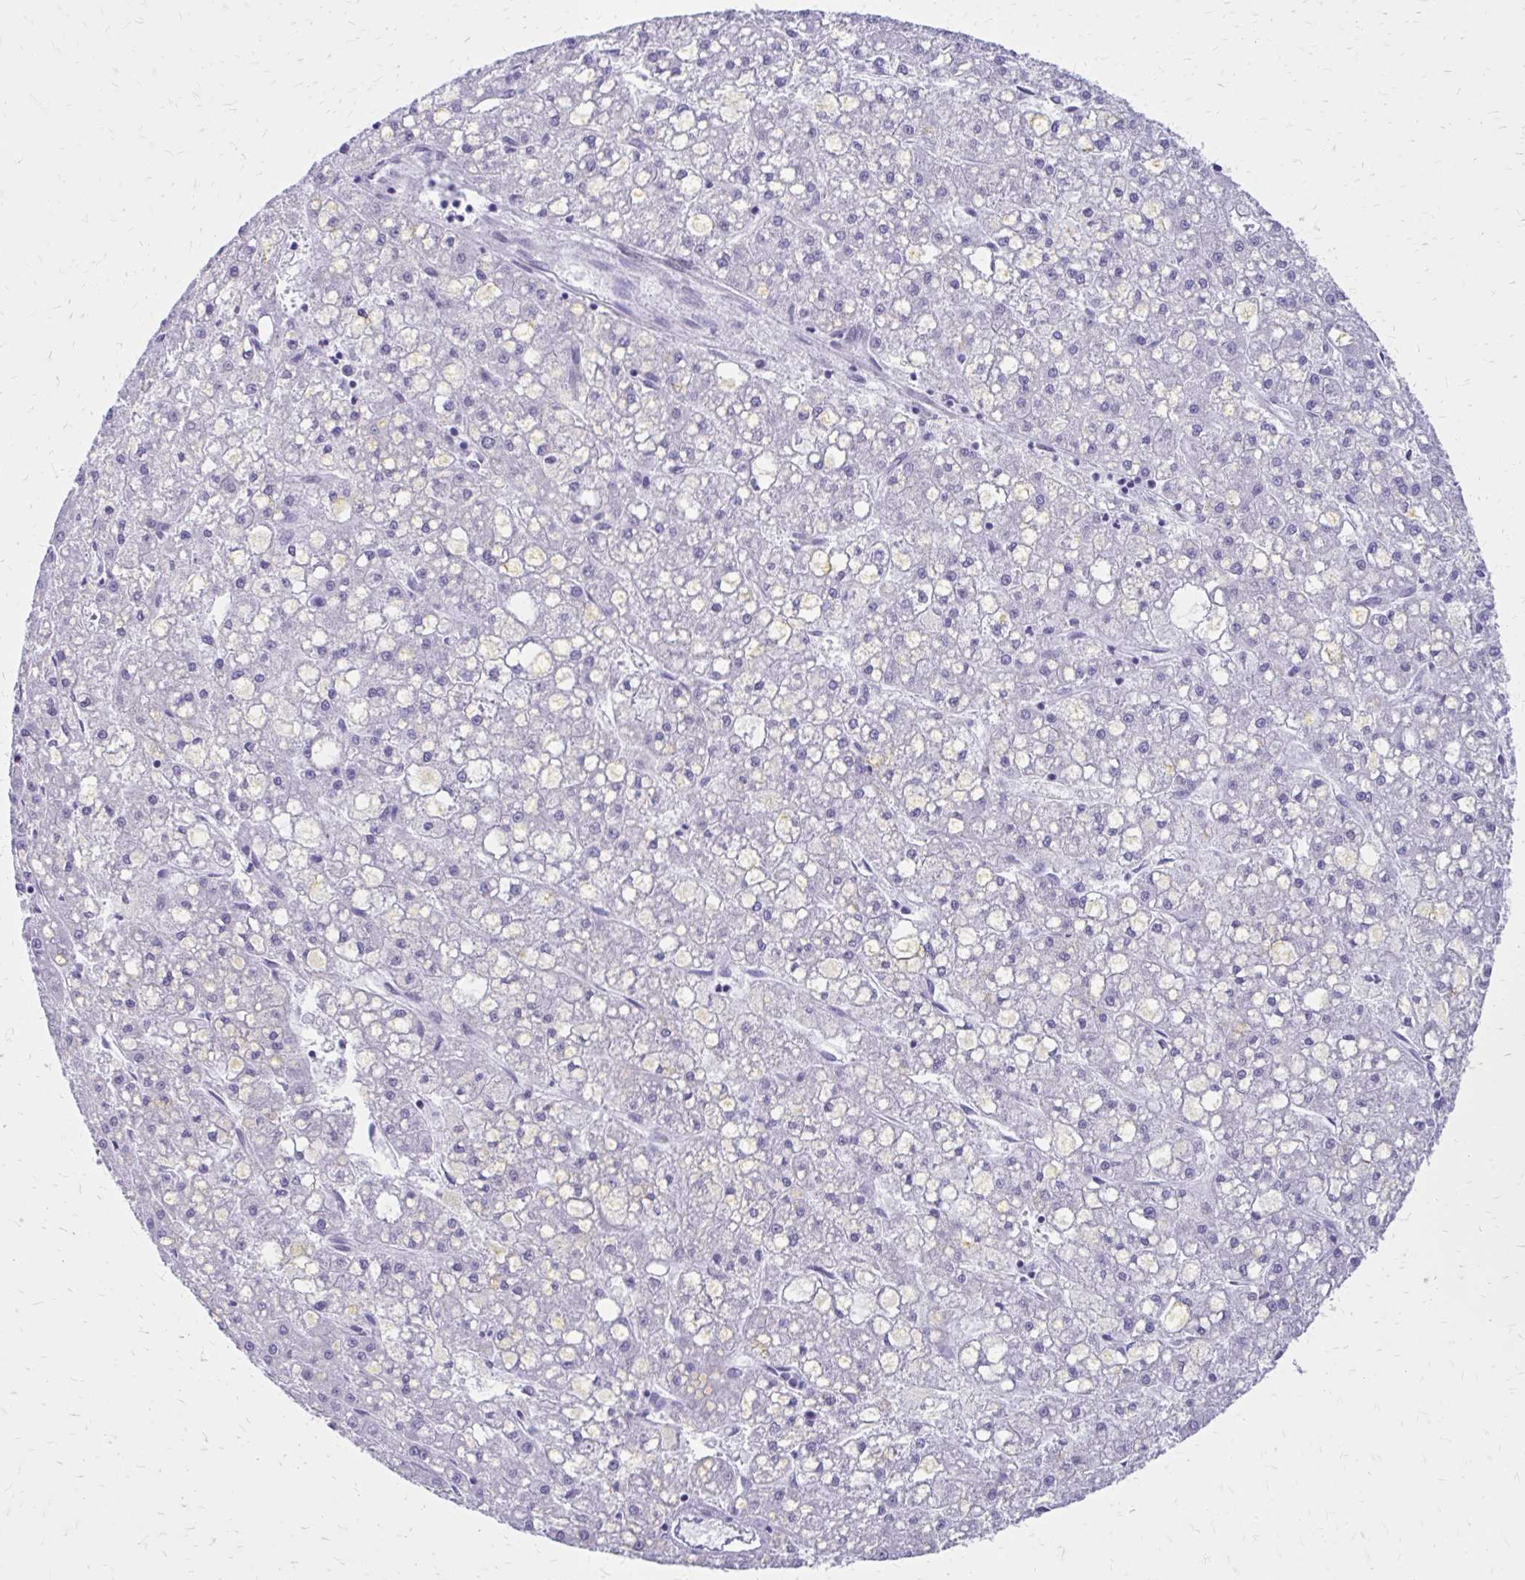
{"staining": {"intensity": "negative", "quantity": "none", "location": "none"}, "tissue": "liver cancer", "cell_type": "Tumor cells", "image_type": "cancer", "snomed": [{"axis": "morphology", "description": "Carcinoma, Hepatocellular, NOS"}, {"axis": "topography", "description": "Liver"}], "caption": "The immunohistochemistry image has no significant staining in tumor cells of liver hepatocellular carcinoma tissue.", "gene": "LCN15", "patient": {"sex": "male", "age": 67}}